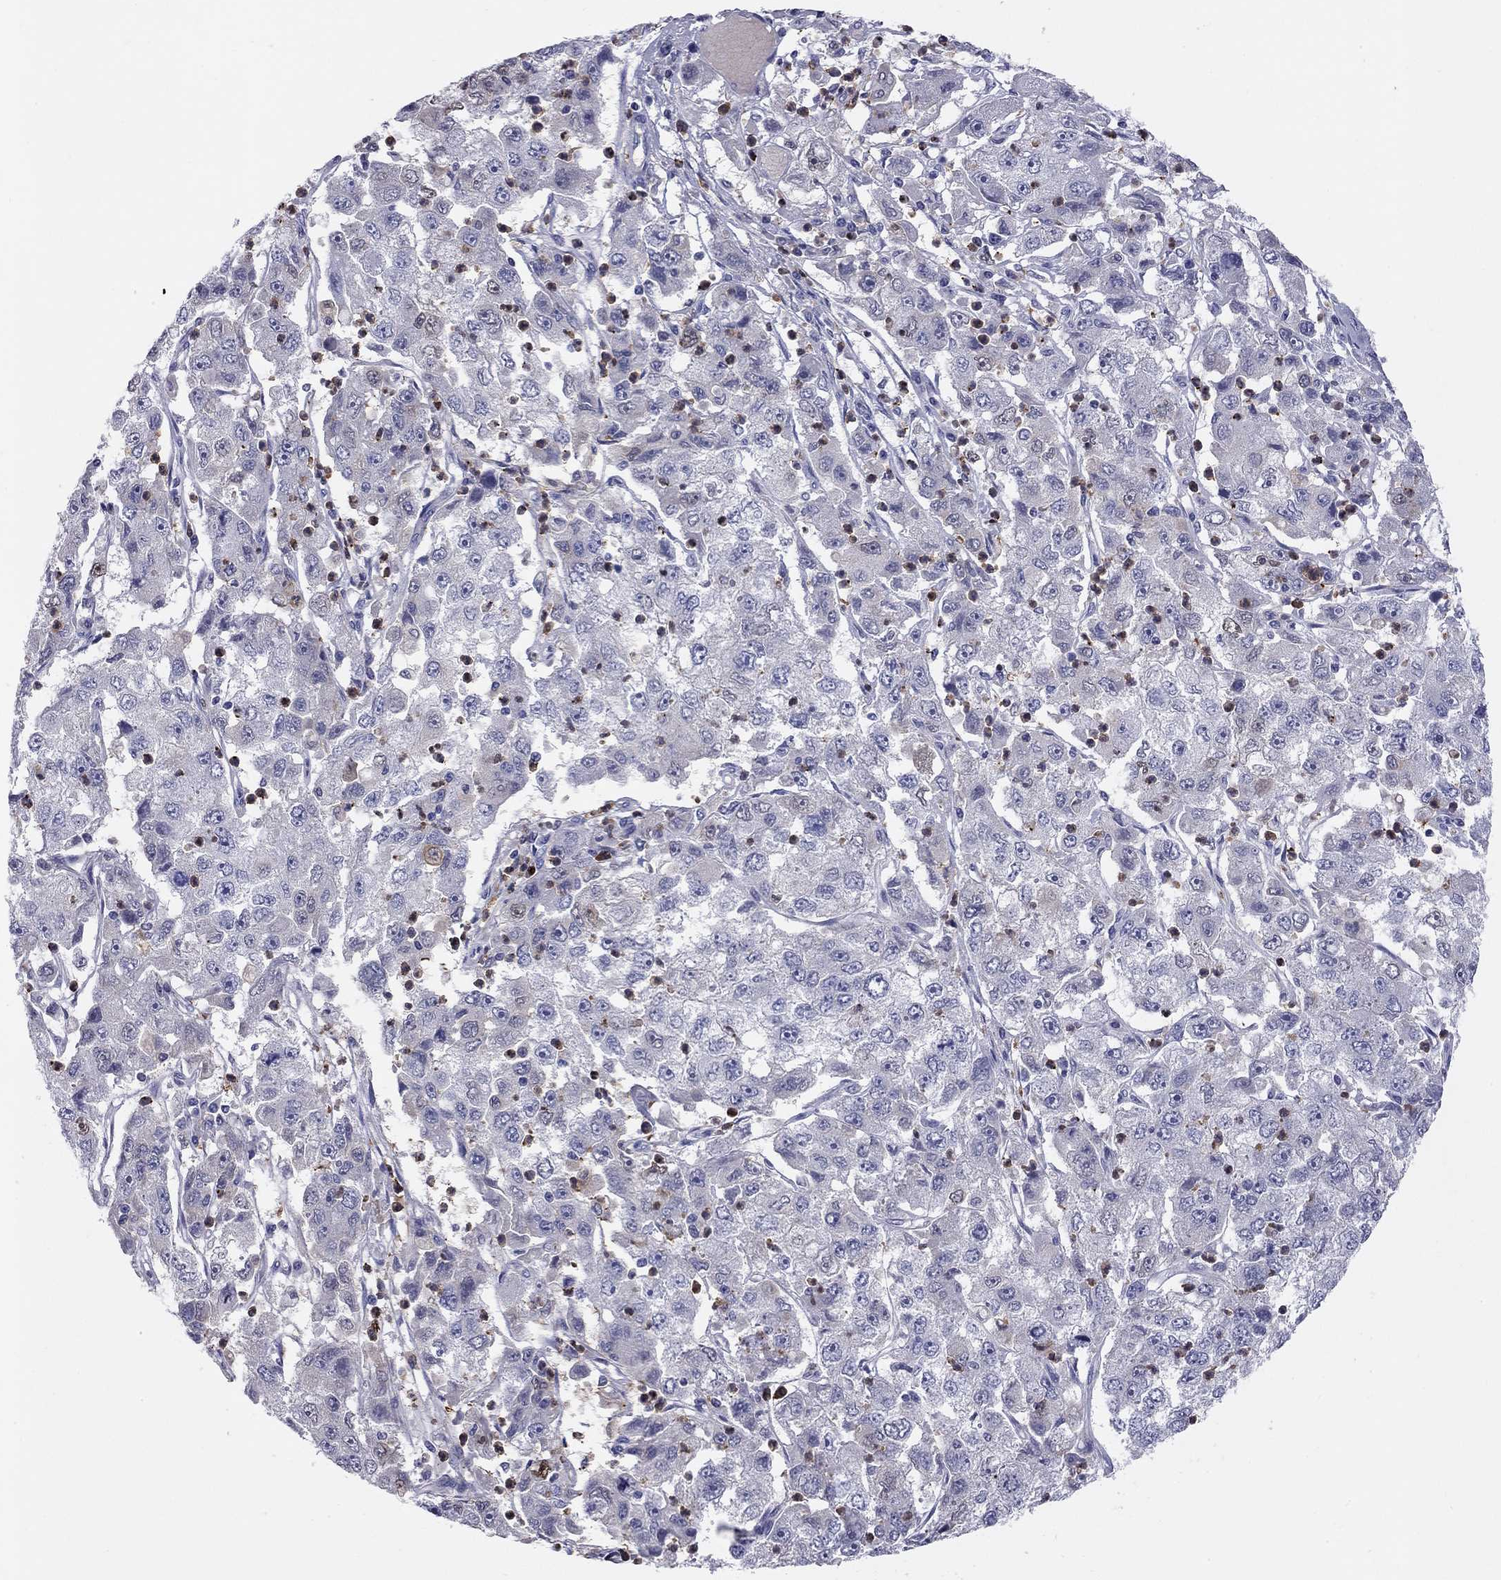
{"staining": {"intensity": "negative", "quantity": "none", "location": "none"}, "tissue": "cervical cancer", "cell_type": "Tumor cells", "image_type": "cancer", "snomed": [{"axis": "morphology", "description": "Squamous cell carcinoma, NOS"}, {"axis": "topography", "description": "Cervix"}], "caption": "The image shows no staining of tumor cells in squamous cell carcinoma (cervical). The staining is performed using DAB (3,3'-diaminobenzidine) brown chromogen with nuclei counter-stained in using hematoxylin.", "gene": "PCGF3", "patient": {"sex": "female", "age": 36}}